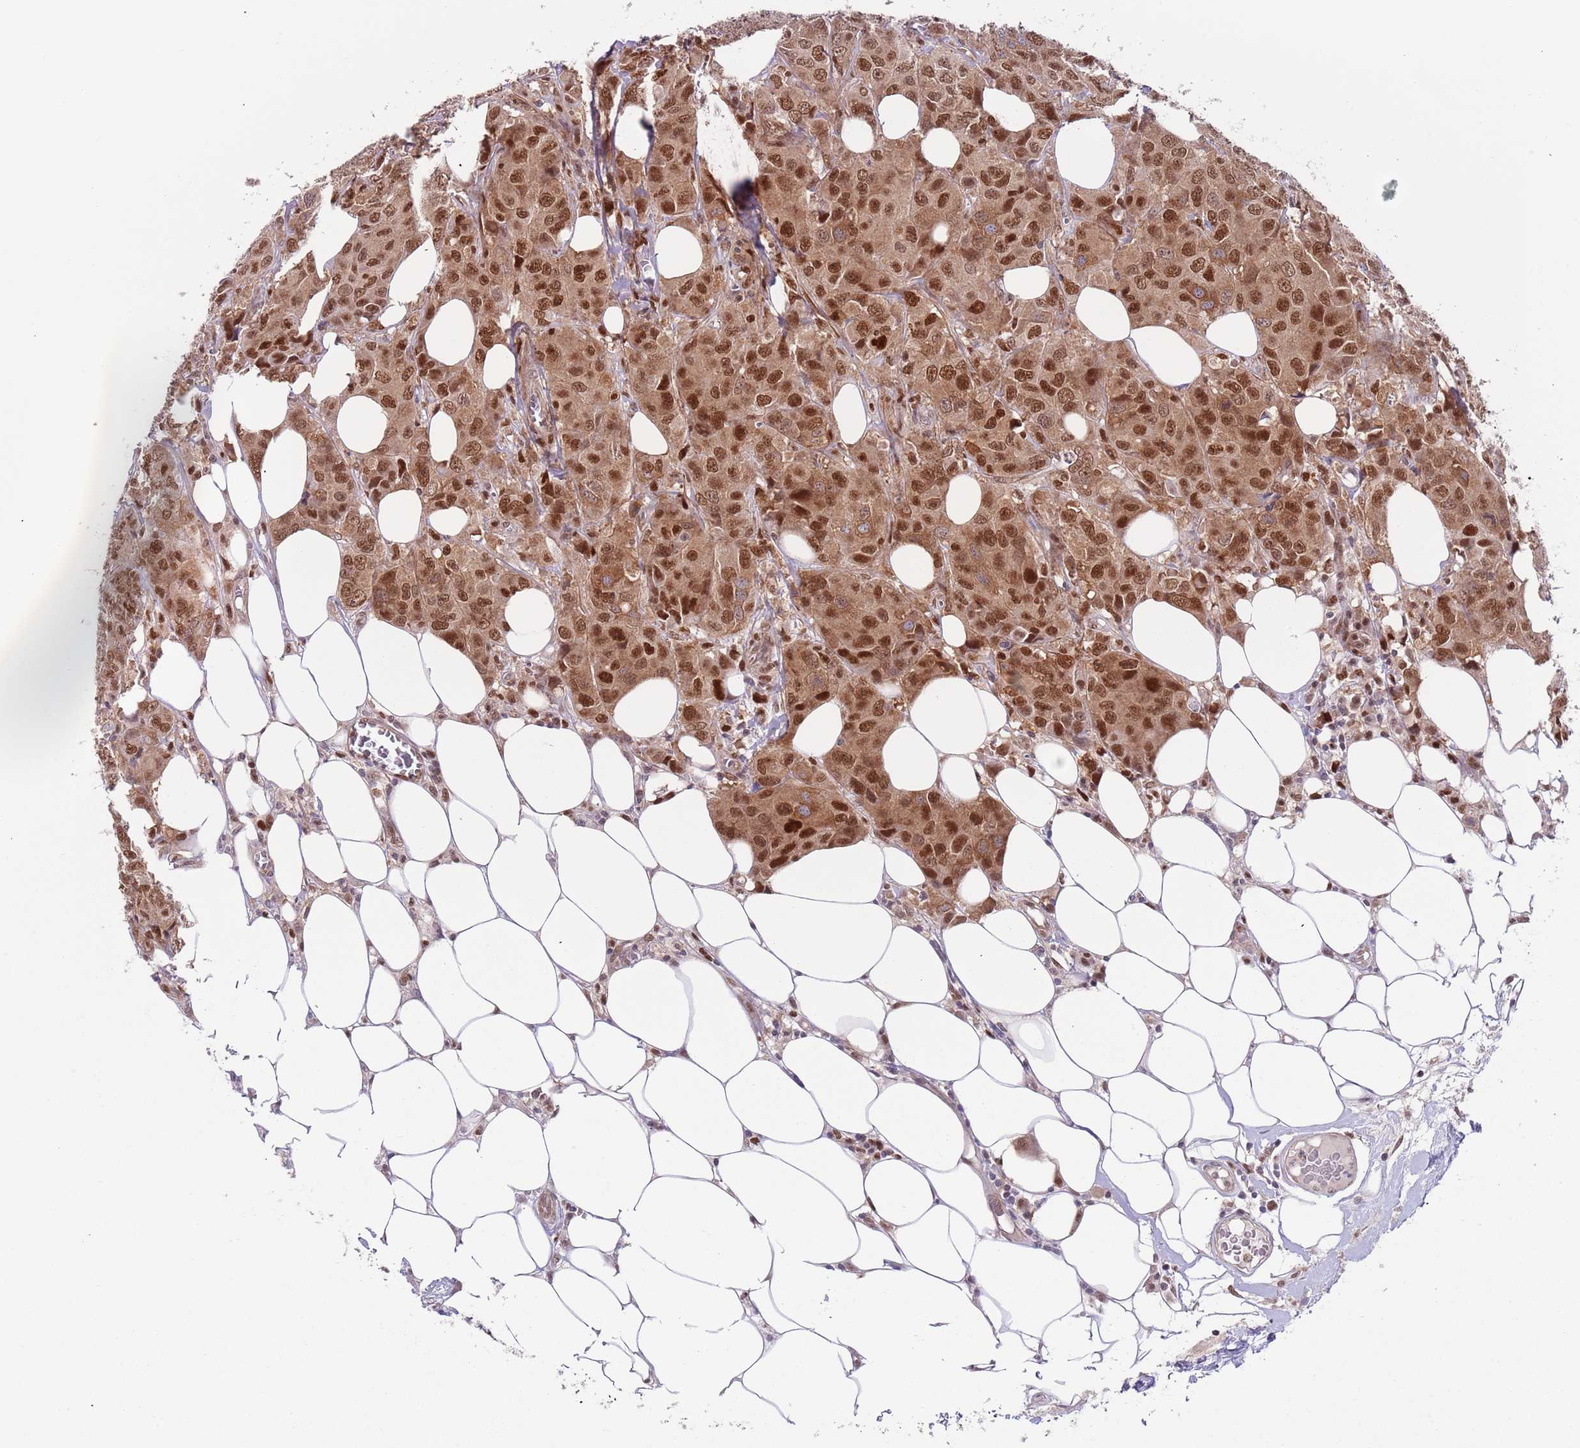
{"staining": {"intensity": "moderate", "quantity": ">75%", "location": "cytoplasmic/membranous,nuclear"}, "tissue": "breast cancer", "cell_type": "Tumor cells", "image_type": "cancer", "snomed": [{"axis": "morphology", "description": "Duct carcinoma"}, {"axis": "topography", "description": "Breast"}], "caption": "This is a histology image of immunohistochemistry (IHC) staining of breast cancer (intraductal carcinoma), which shows moderate positivity in the cytoplasmic/membranous and nuclear of tumor cells.", "gene": "RMND5B", "patient": {"sex": "female", "age": 43}}